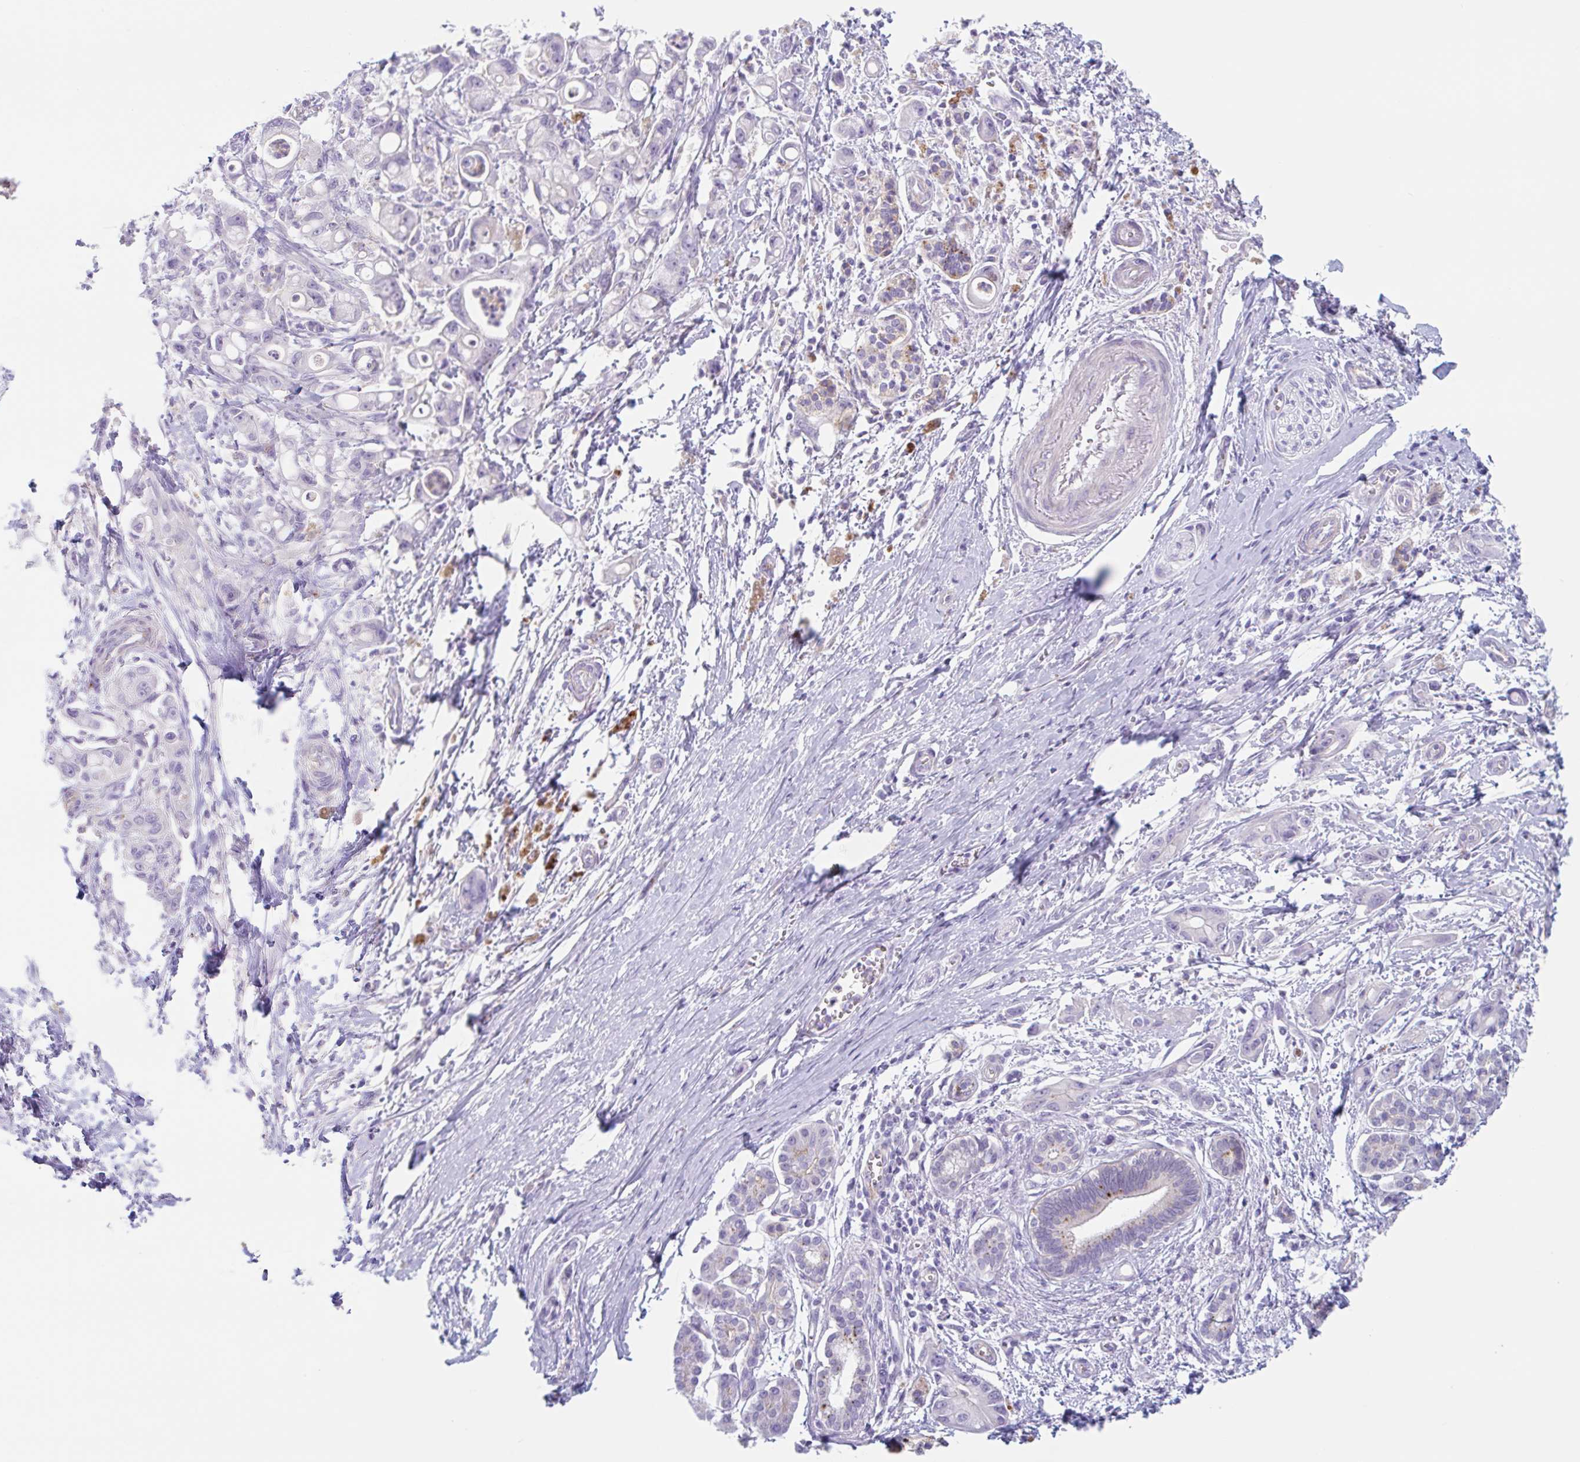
{"staining": {"intensity": "negative", "quantity": "none", "location": "none"}, "tissue": "pancreatic cancer", "cell_type": "Tumor cells", "image_type": "cancer", "snomed": [{"axis": "morphology", "description": "Adenocarcinoma, NOS"}, {"axis": "topography", "description": "Pancreas"}], "caption": "Image shows no significant protein staining in tumor cells of pancreatic cancer (adenocarcinoma).", "gene": "LENG9", "patient": {"sex": "male", "age": 68}}